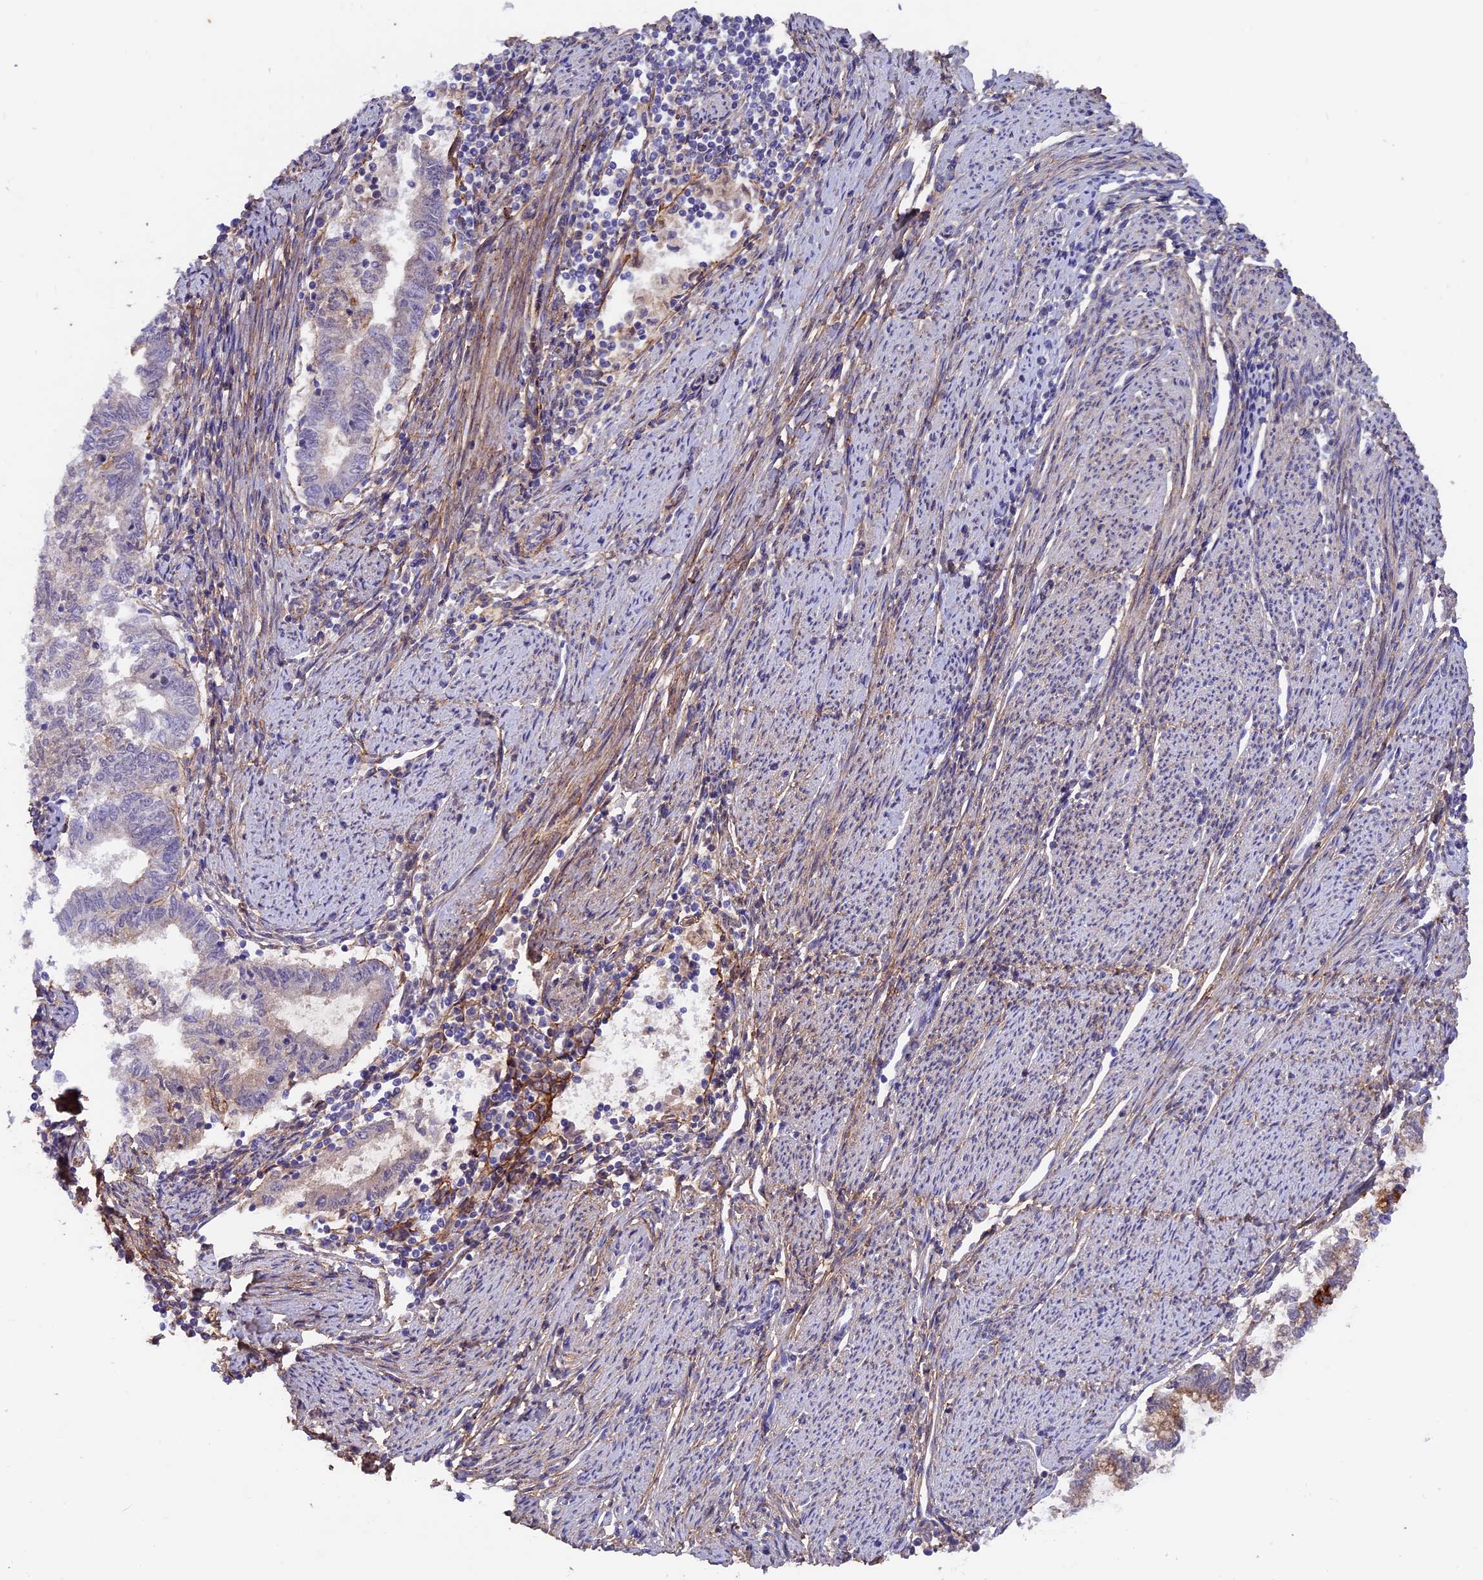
{"staining": {"intensity": "negative", "quantity": "none", "location": "none"}, "tissue": "endometrial cancer", "cell_type": "Tumor cells", "image_type": "cancer", "snomed": [{"axis": "morphology", "description": "Adenocarcinoma, NOS"}, {"axis": "topography", "description": "Endometrium"}], "caption": "Tumor cells show no significant protein positivity in endometrial adenocarcinoma. Brightfield microscopy of immunohistochemistry (IHC) stained with DAB (brown) and hematoxylin (blue), captured at high magnification.", "gene": "COL4A3", "patient": {"sex": "female", "age": 79}}